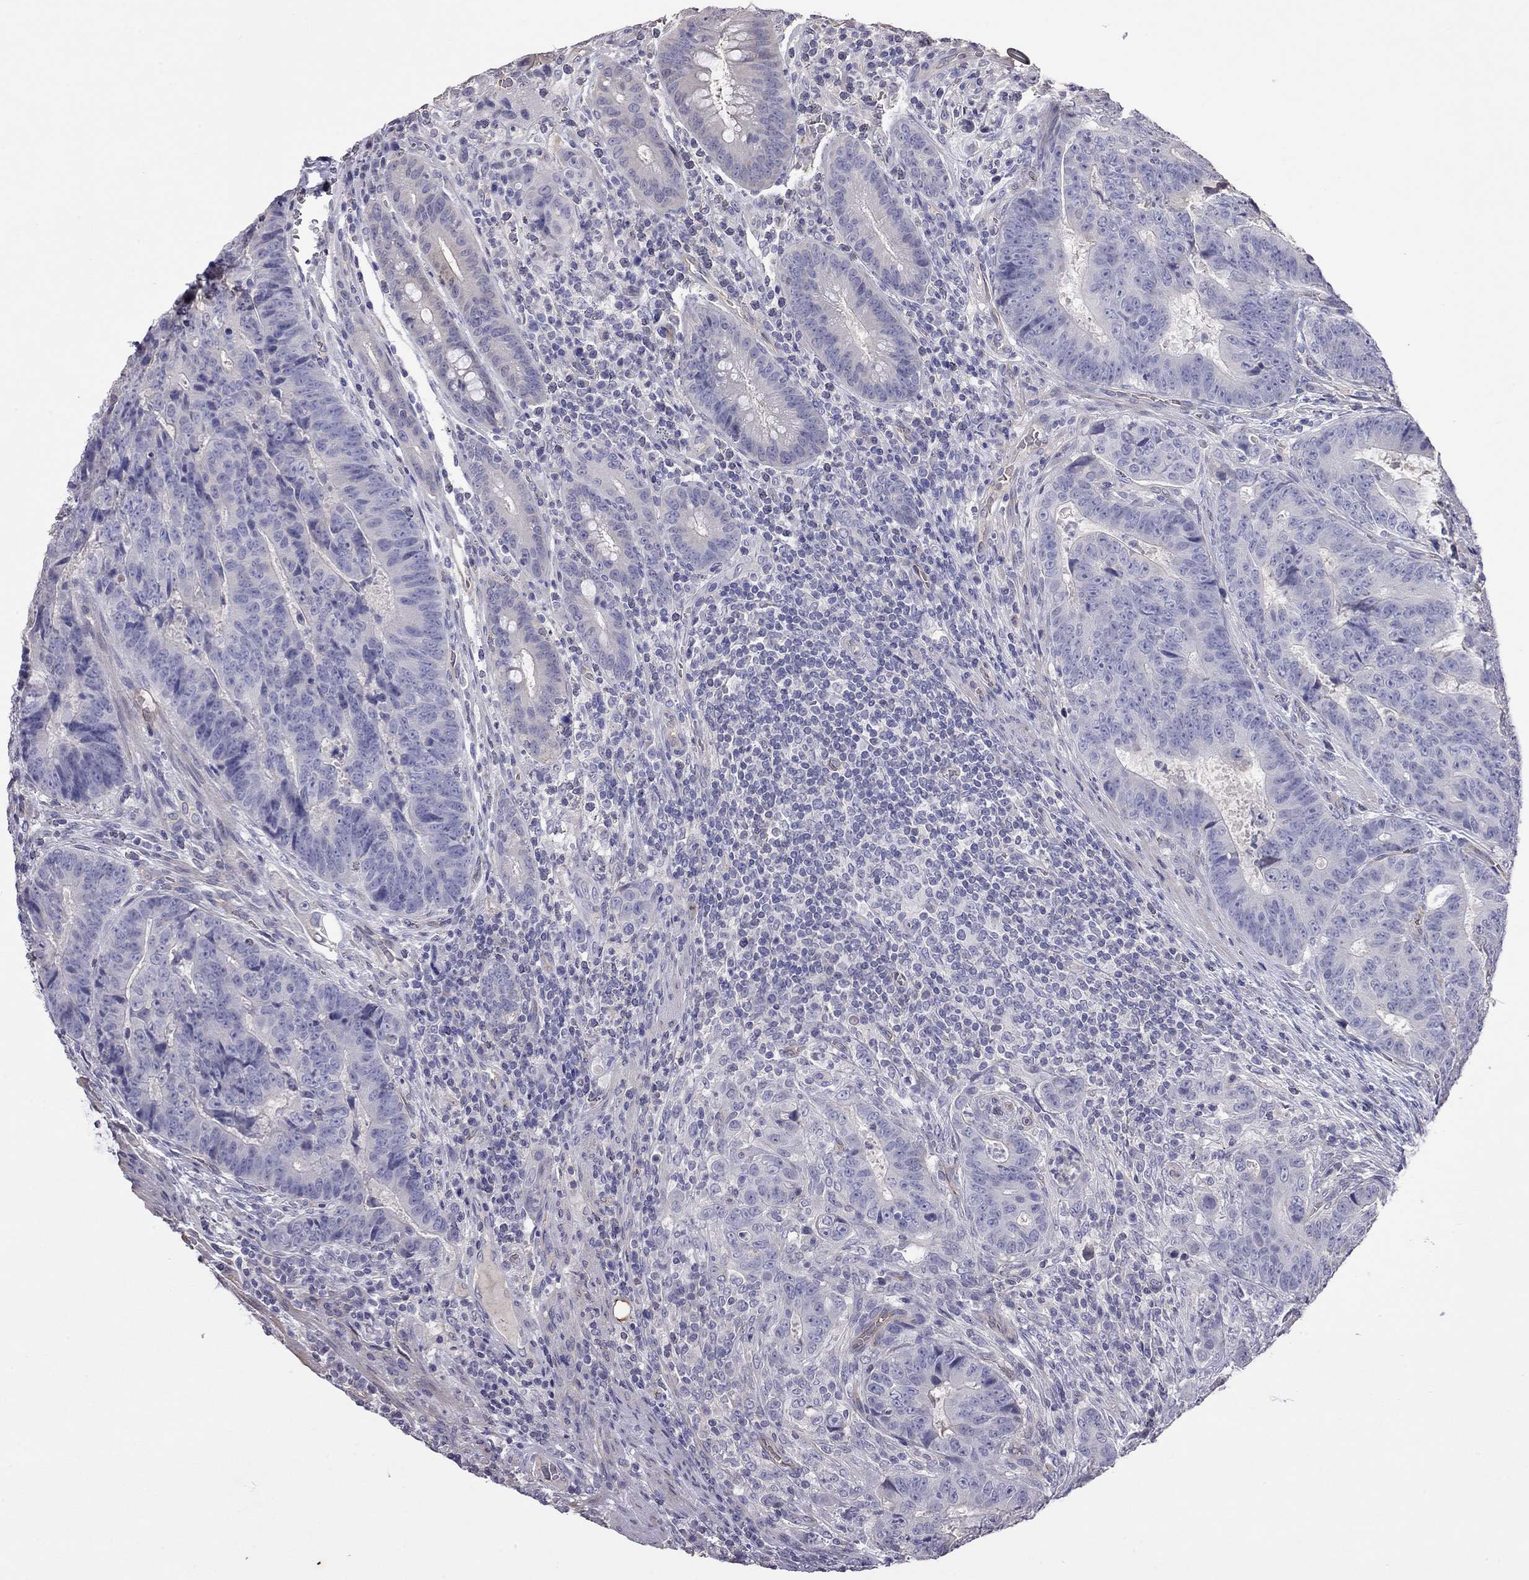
{"staining": {"intensity": "negative", "quantity": "none", "location": "none"}, "tissue": "colorectal cancer", "cell_type": "Tumor cells", "image_type": "cancer", "snomed": [{"axis": "morphology", "description": "Adenocarcinoma, NOS"}, {"axis": "topography", "description": "Colon"}], "caption": "An immunohistochemistry image of adenocarcinoma (colorectal) is shown. There is no staining in tumor cells of adenocarcinoma (colorectal).", "gene": "FEZ1", "patient": {"sex": "female", "age": 48}}